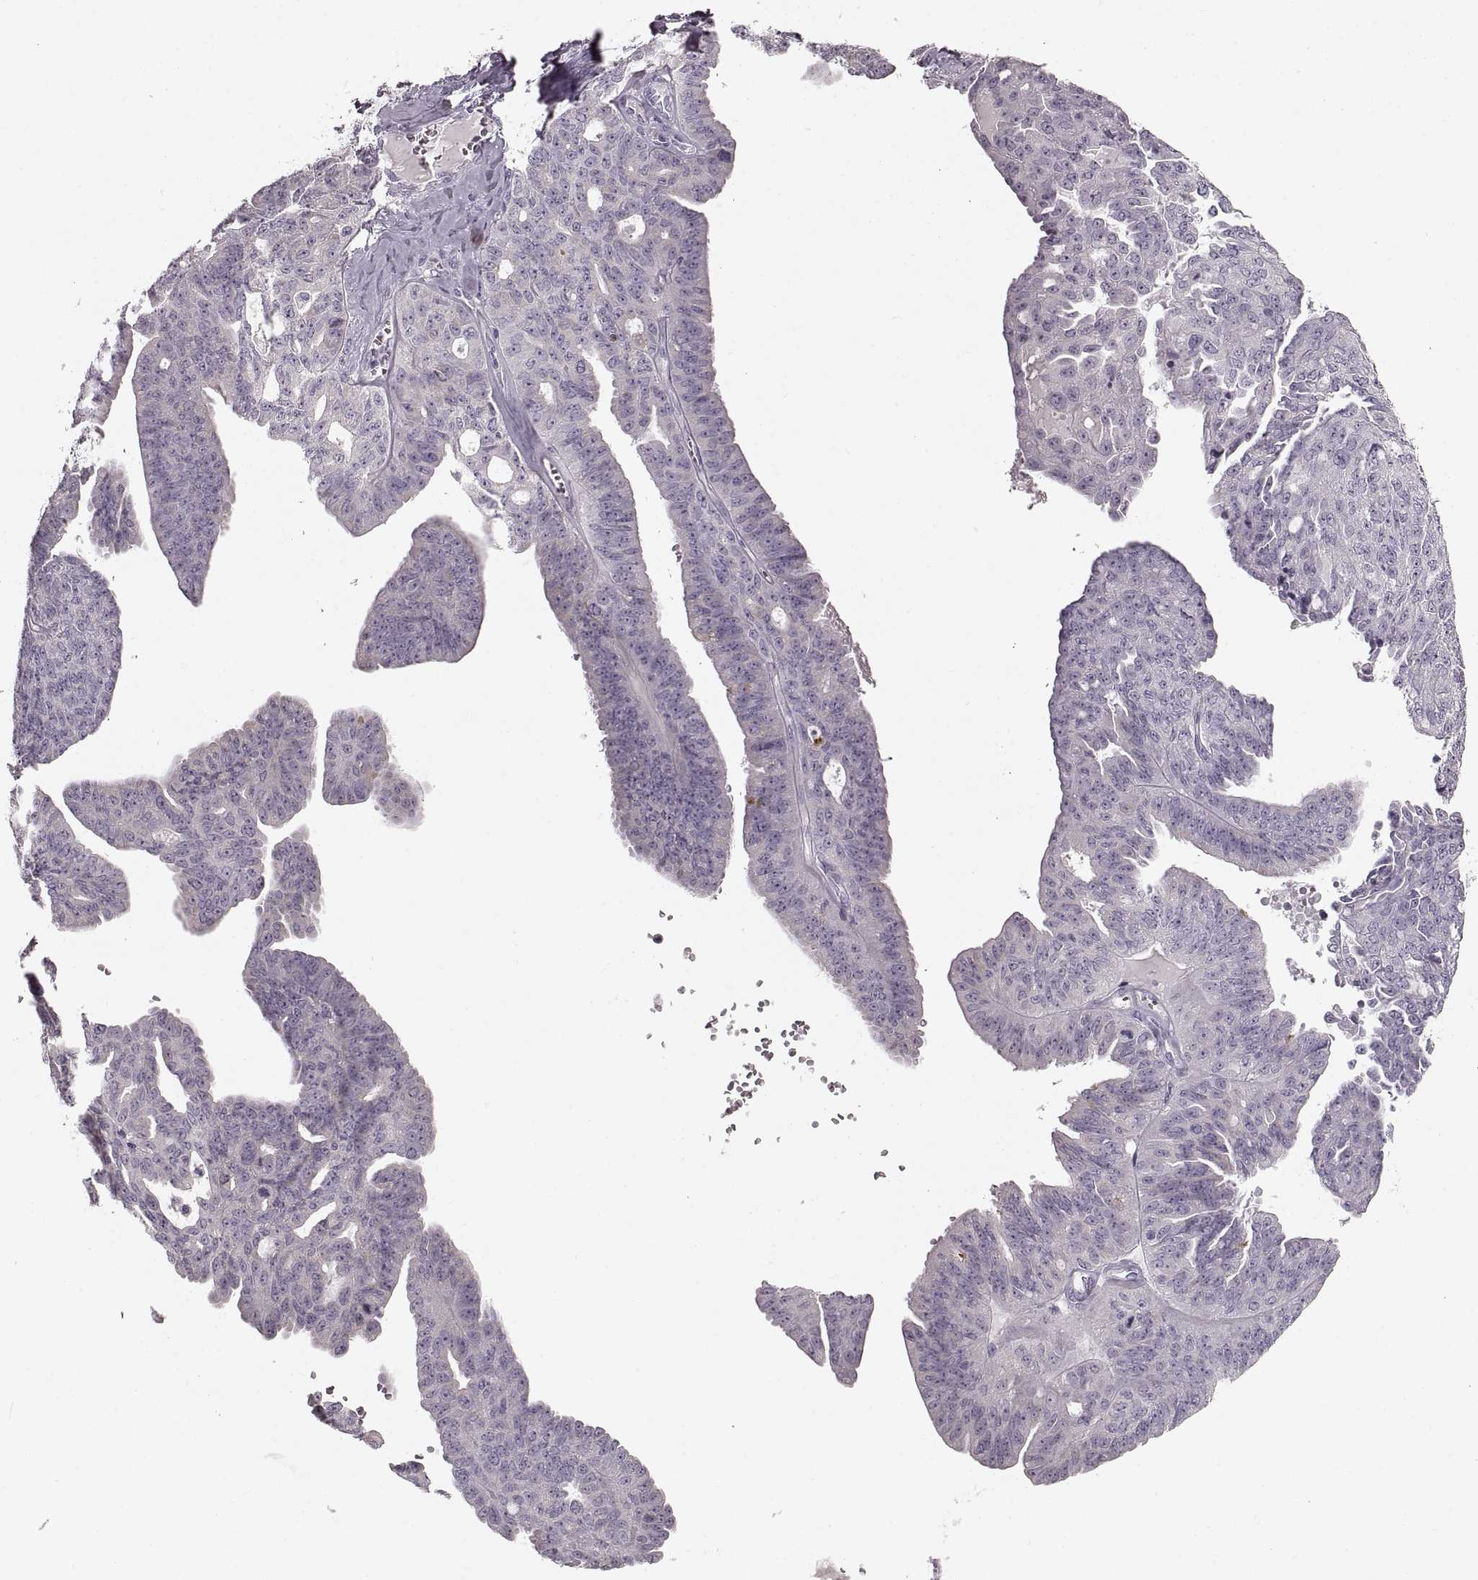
{"staining": {"intensity": "negative", "quantity": "none", "location": "none"}, "tissue": "ovarian cancer", "cell_type": "Tumor cells", "image_type": "cancer", "snomed": [{"axis": "morphology", "description": "Cystadenocarcinoma, serous, NOS"}, {"axis": "topography", "description": "Ovary"}], "caption": "A micrograph of human serous cystadenocarcinoma (ovarian) is negative for staining in tumor cells. (Stains: DAB IHC with hematoxylin counter stain, Microscopy: brightfield microscopy at high magnification).", "gene": "CNTN1", "patient": {"sex": "female", "age": 71}}